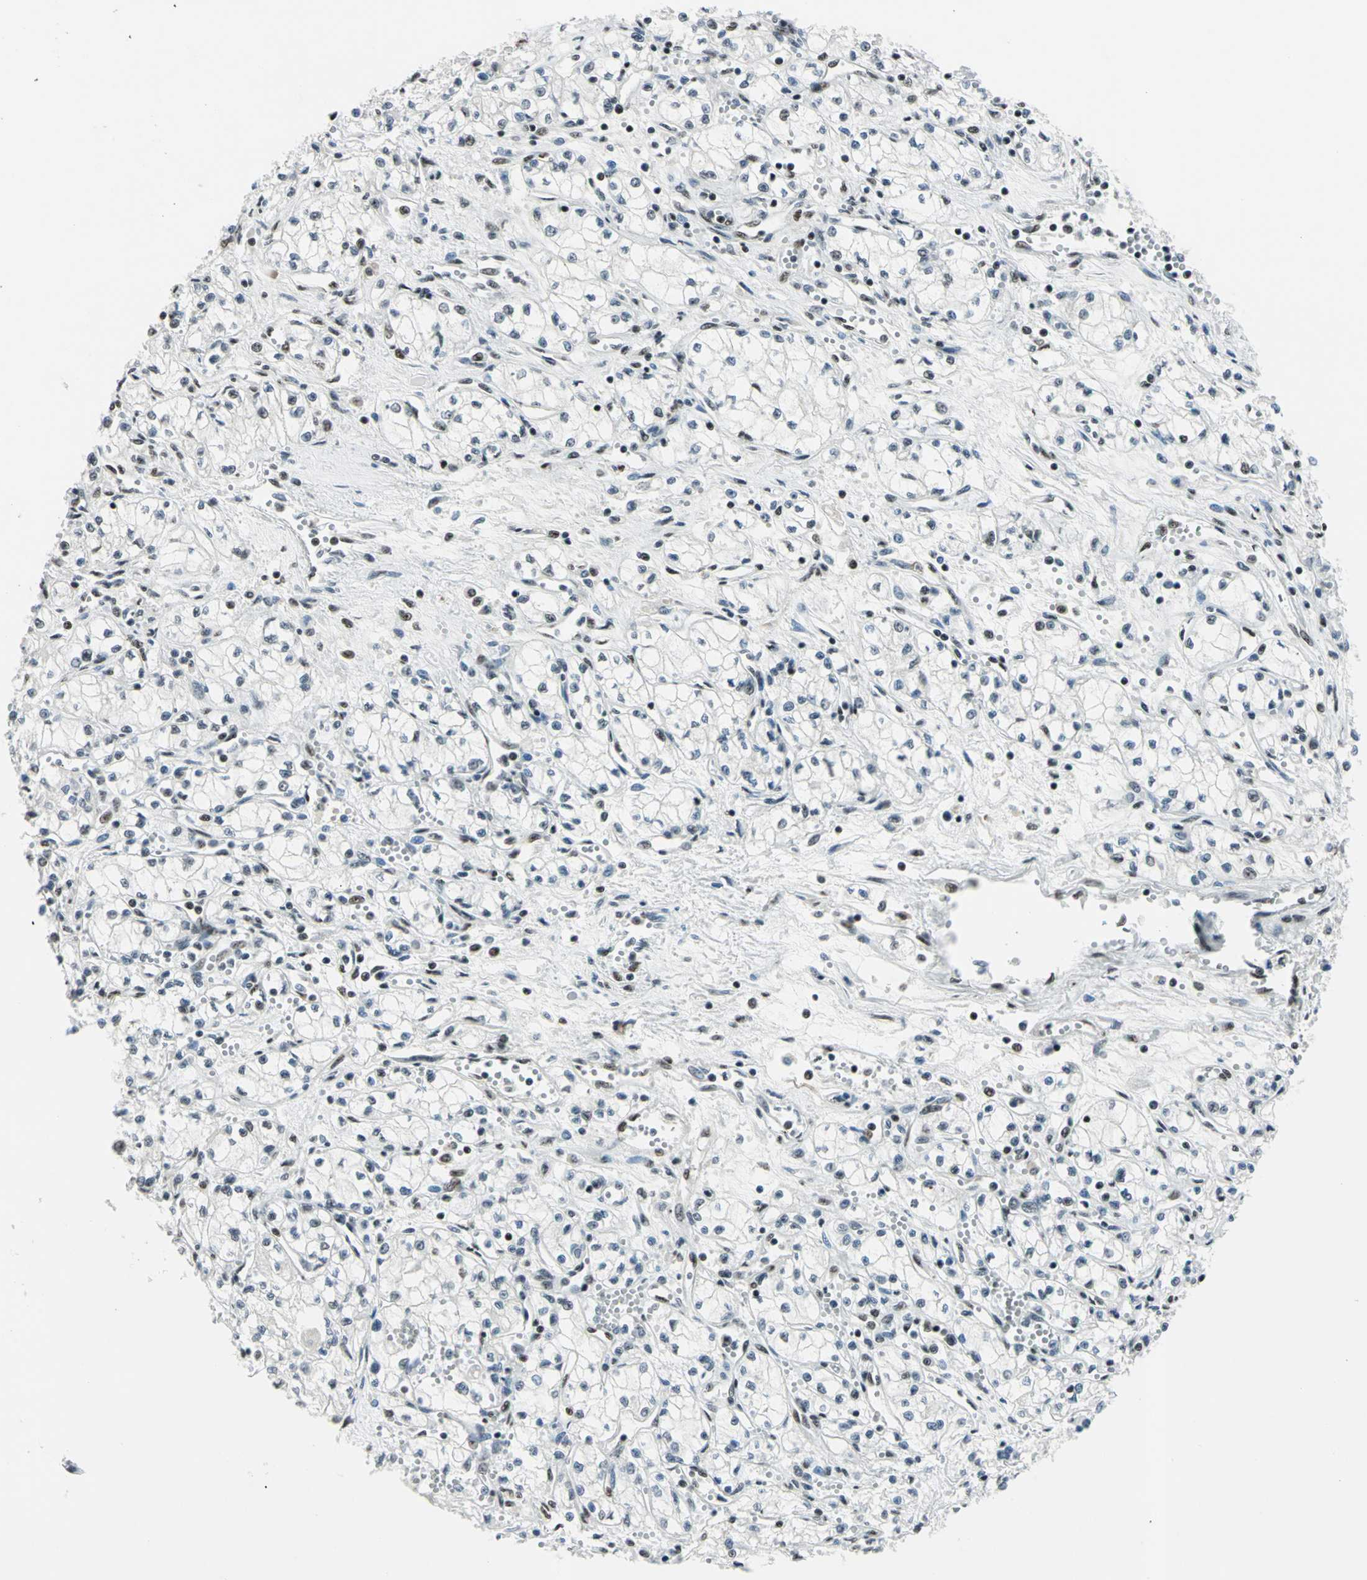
{"staining": {"intensity": "moderate", "quantity": "<25%", "location": "nuclear"}, "tissue": "renal cancer", "cell_type": "Tumor cells", "image_type": "cancer", "snomed": [{"axis": "morphology", "description": "Normal tissue, NOS"}, {"axis": "morphology", "description": "Adenocarcinoma, NOS"}, {"axis": "topography", "description": "Kidney"}], "caption": "Immunohistochemical staining of adenocarcinoma (renal) demonstrates moderate nuclear protein staining in about <25% of tumor cells. The staining was performed using DAB (3,3'-diaminobenzidine), with brown indicating positive protein expression. Nuclei are stained blue with hematoxylin.", "gene": "KAT6B", "patient": {"sex": "male", "age": 59}}